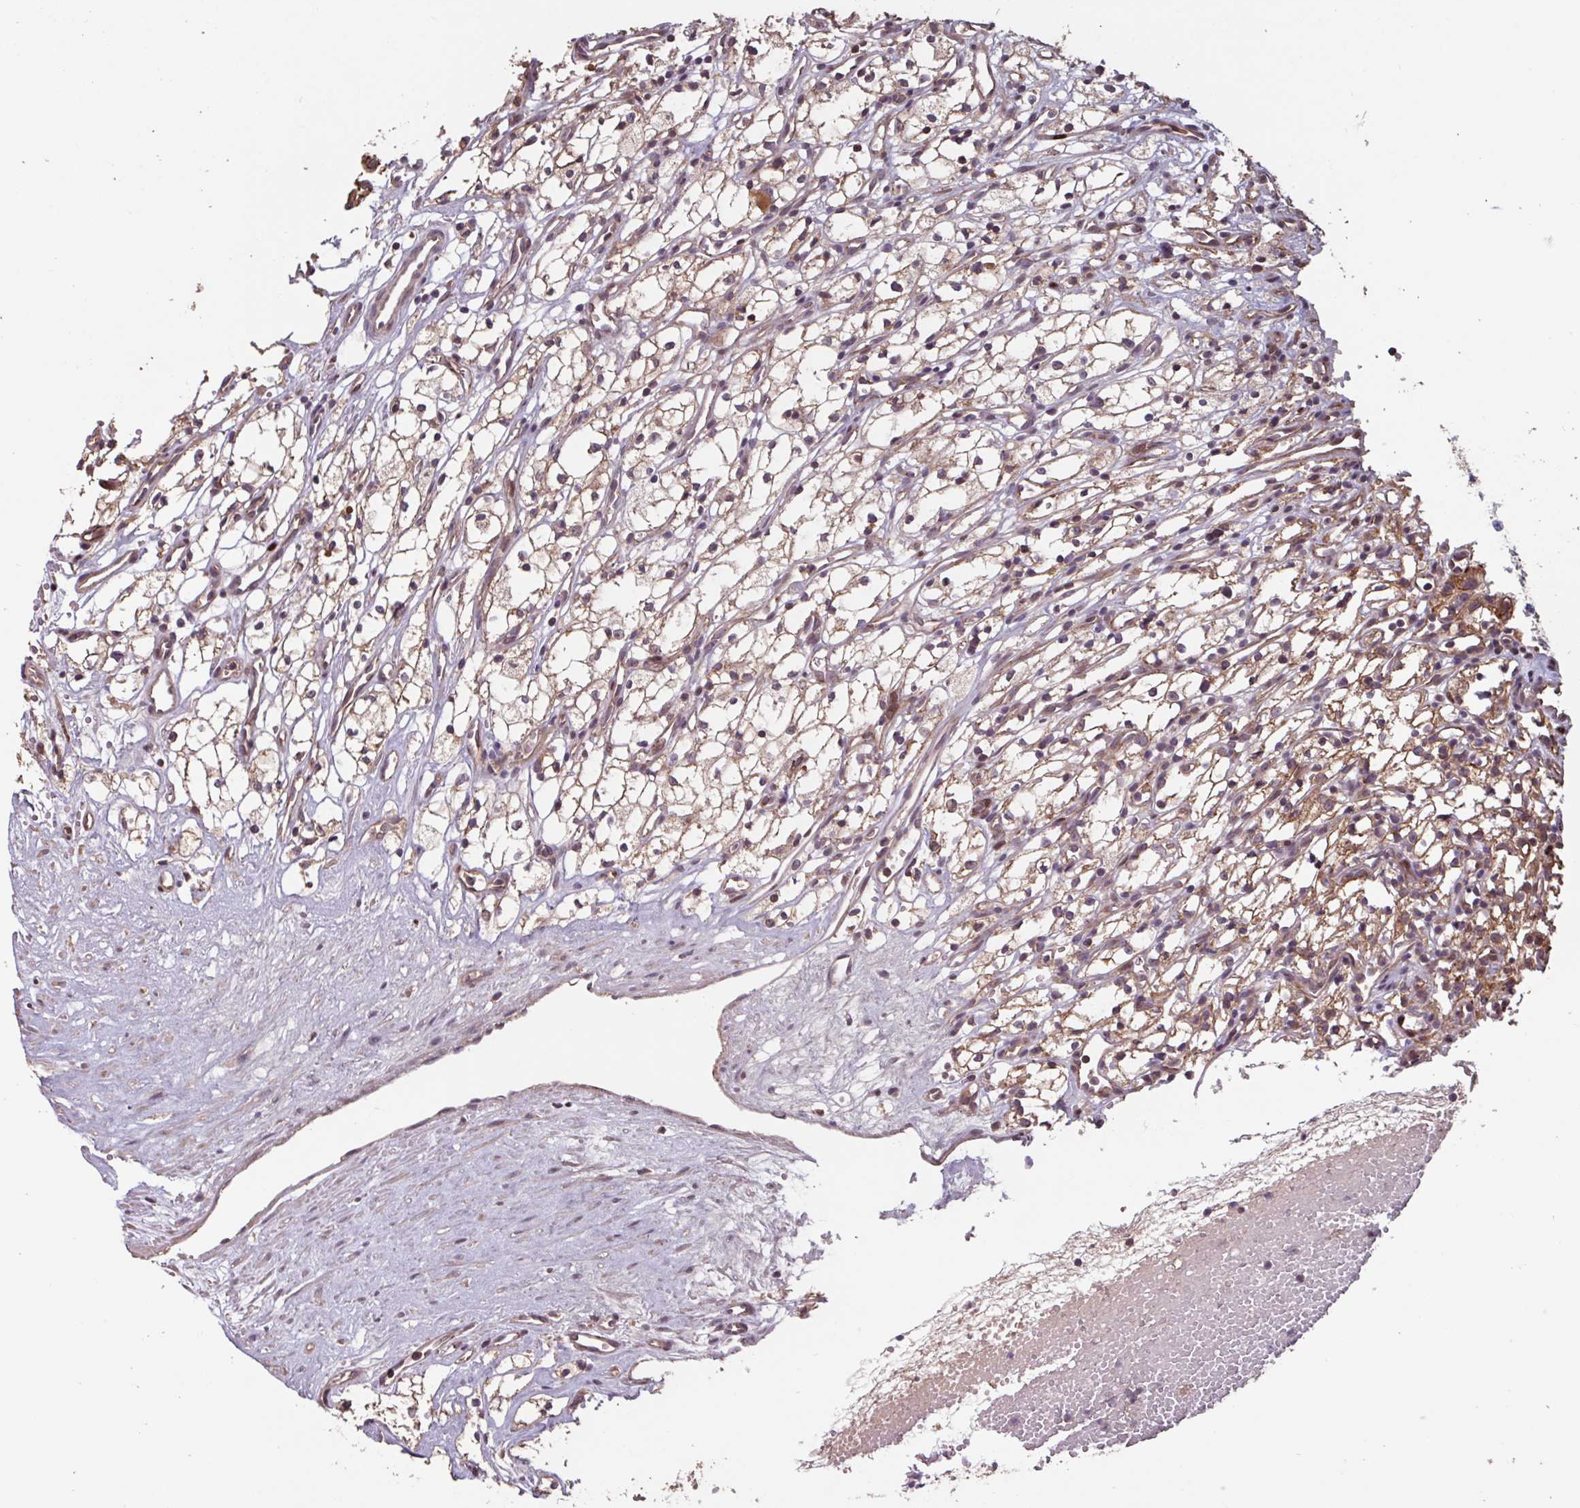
{"staining": {"intensity": "moderate", "quantity": ">75%", "location": "cytoplasmic/membranous"}, "tissue": "renal cancer", "cell_type": "Tumor cells", "image_type": "cancer", "snomed": [{"axis": "morphology", "description": "Adenocarcinoma, NOS"}, {"axis": "topography", "description": "Kidney"}], "caption": "A medium amount of moderate cytoplasmic/membranous staining is present in approximately >75% of tumor cells in adenocarcinoma (renal) tissue. (DAB (3,3'-diaminobenzidine) IHC, brown staining for protein, blue staining for nuclei).", "gene": "TMEM88", "patient": {"sex": "male", "age": 59}}